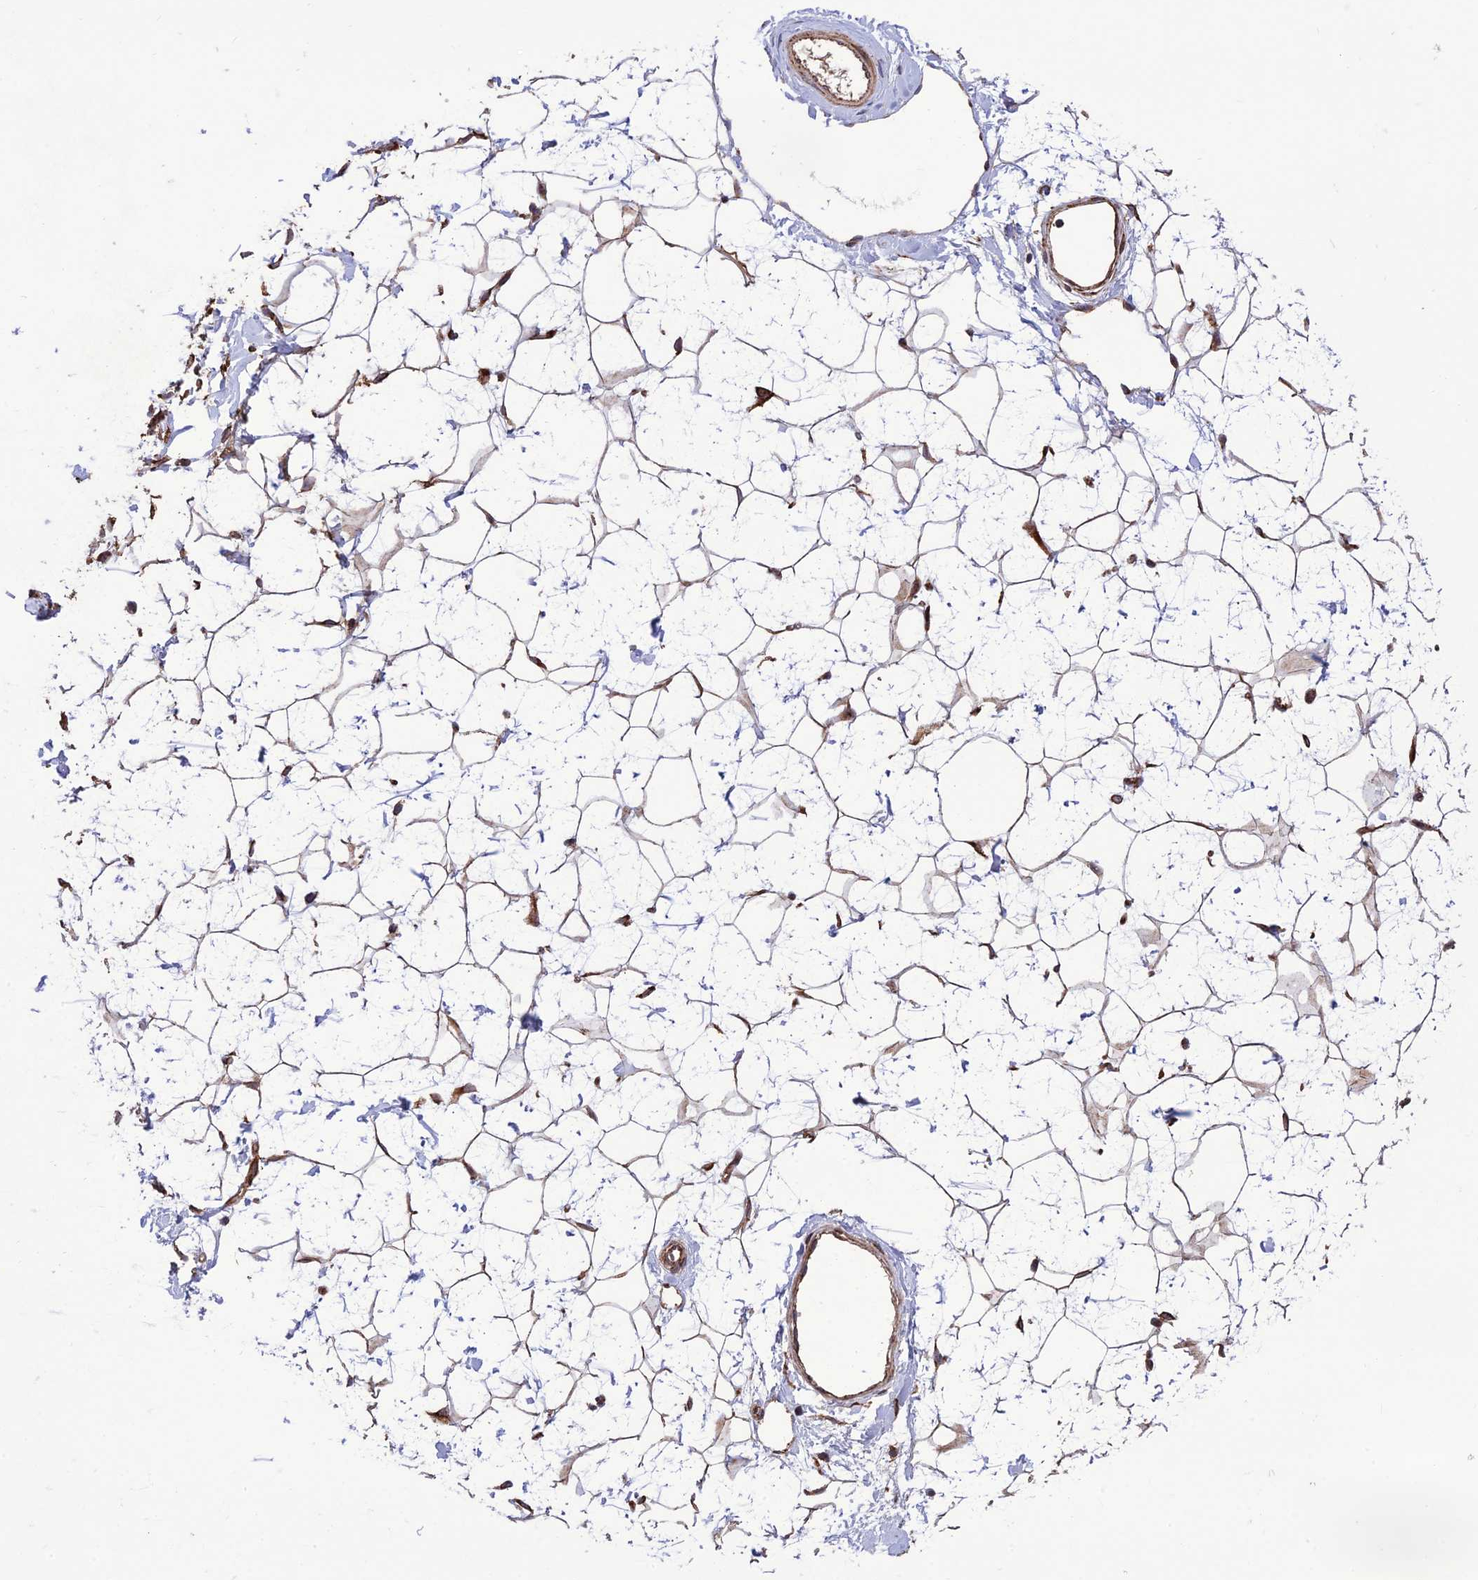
{"staining": {"intensity": "moderate", "quantity": "<25%", "location": "cytoplasmic/membranous"}, "tissue": "breast", "cell_type": "Adipocytes", "image_type": "normal", "snomed": [{"axis": "morphology", "description": "Normal tissue, NOS"}, {"axis": "morphology", "description": "Adenoma, NOS"}, {"axis": "topography", "description": "Breast"}], "caption": "Normal breast reveals moderate cytoplasmic/membranous staining in about <25% of adipocytes, visualized by immunohistochemistry. (brown staining indicates protein expression, while blue staining denotes nuclei).", "gene": "CRTAP", "patient": {"sex": "female", "age": 23}}